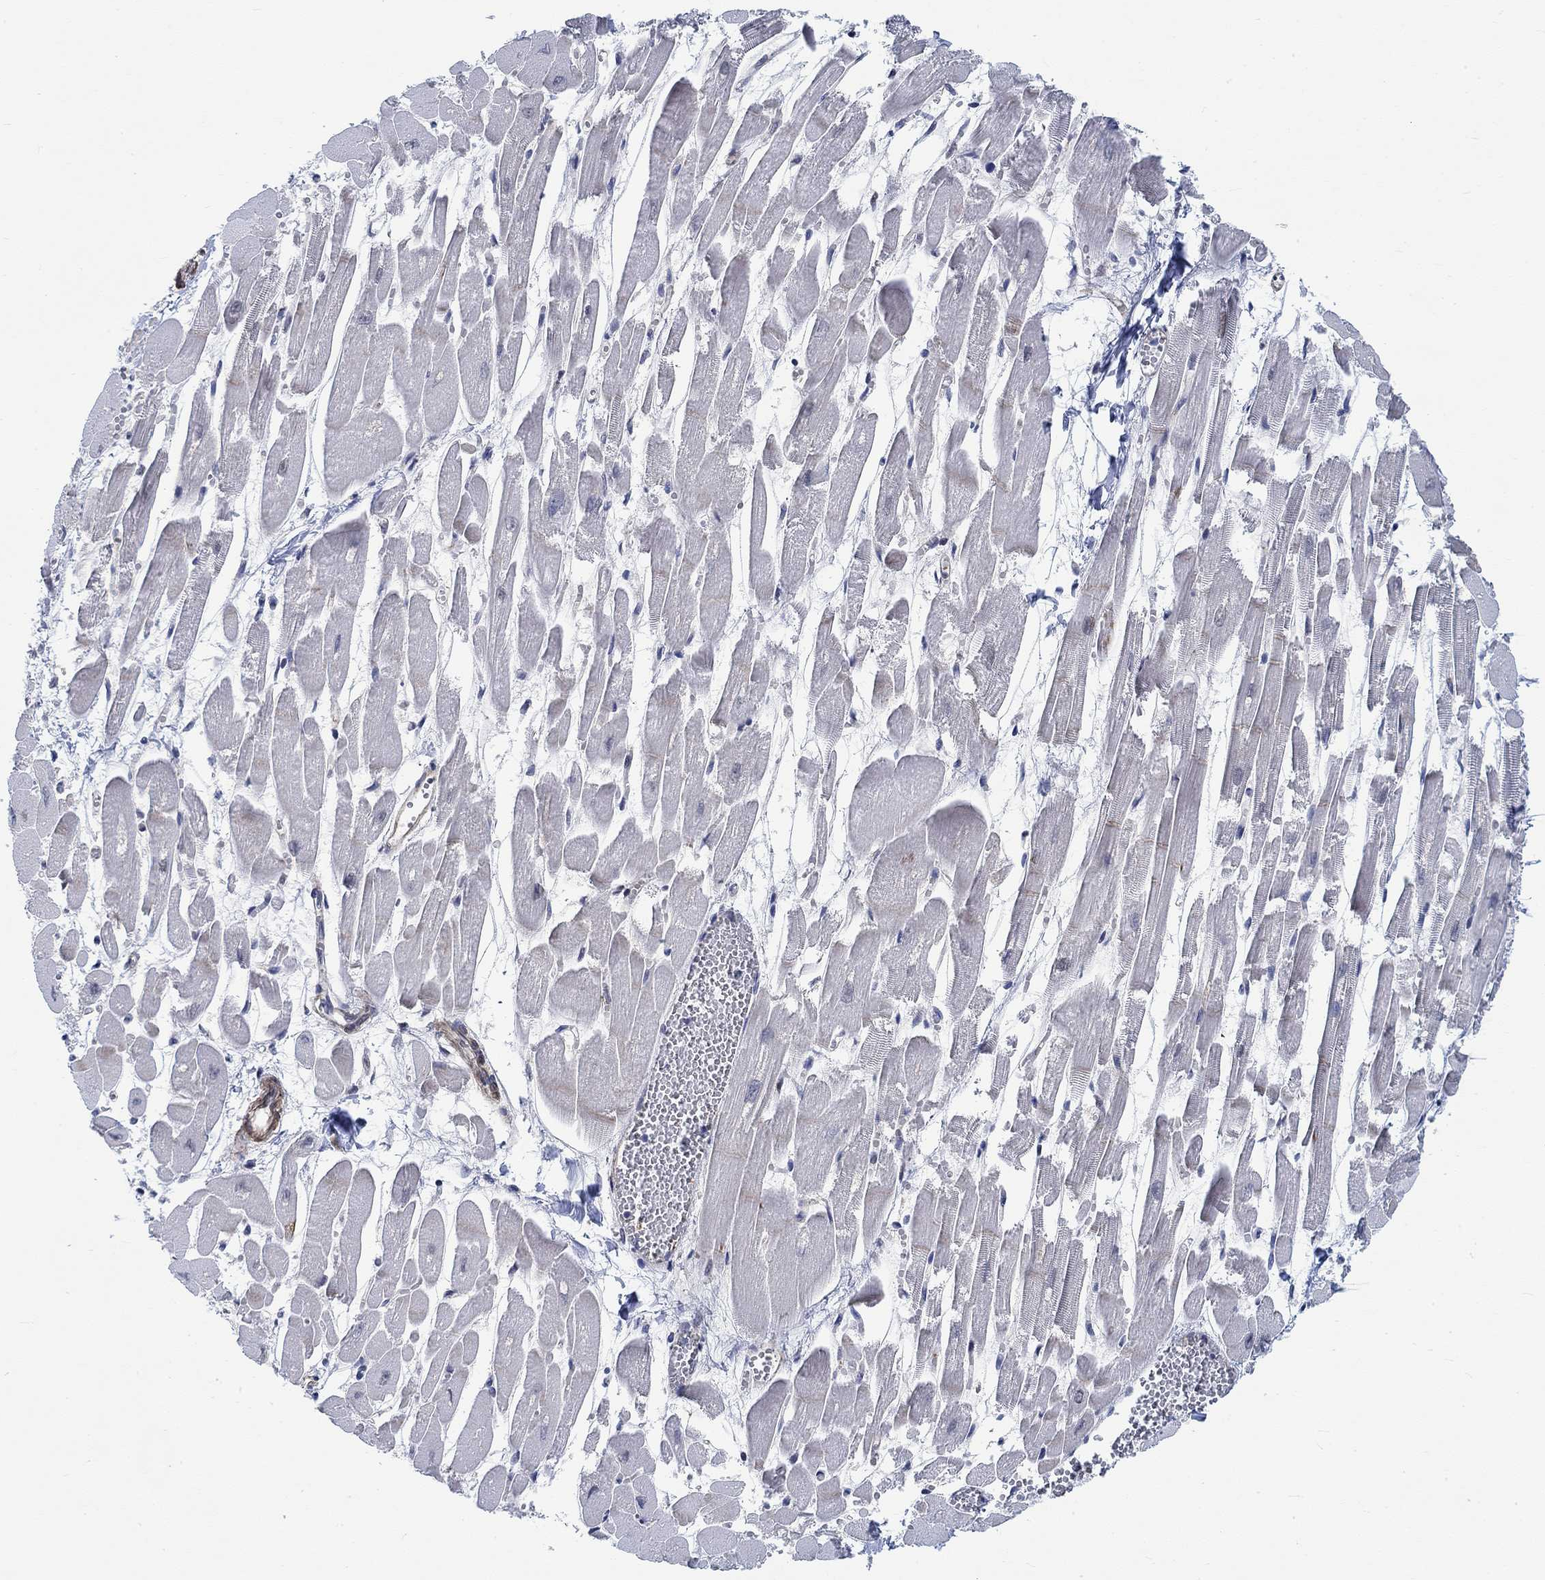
{"staining": {"intensity": "negative", "quantity": "none", "location": "none"}, "tissue": "heart muscle", "cell_type": "Cardiomyocytes", "image_type": "normal", "snomed": [{"axis": "morphology", "description": "Normal tissue, NOS"}, {"axis": "topography", "description": "Heart"}], "caption": "A photomicrograph of heart muscle stained for a protein demonstrates no brown staining in cardiomyocytes. (DAB (3,3'-diaminobenzidine) immunohistochemistry visualized using brightfield microscopy, high magnification).", "gene": "KCNH8", "patient": {"sex": "female", "age": 52}}